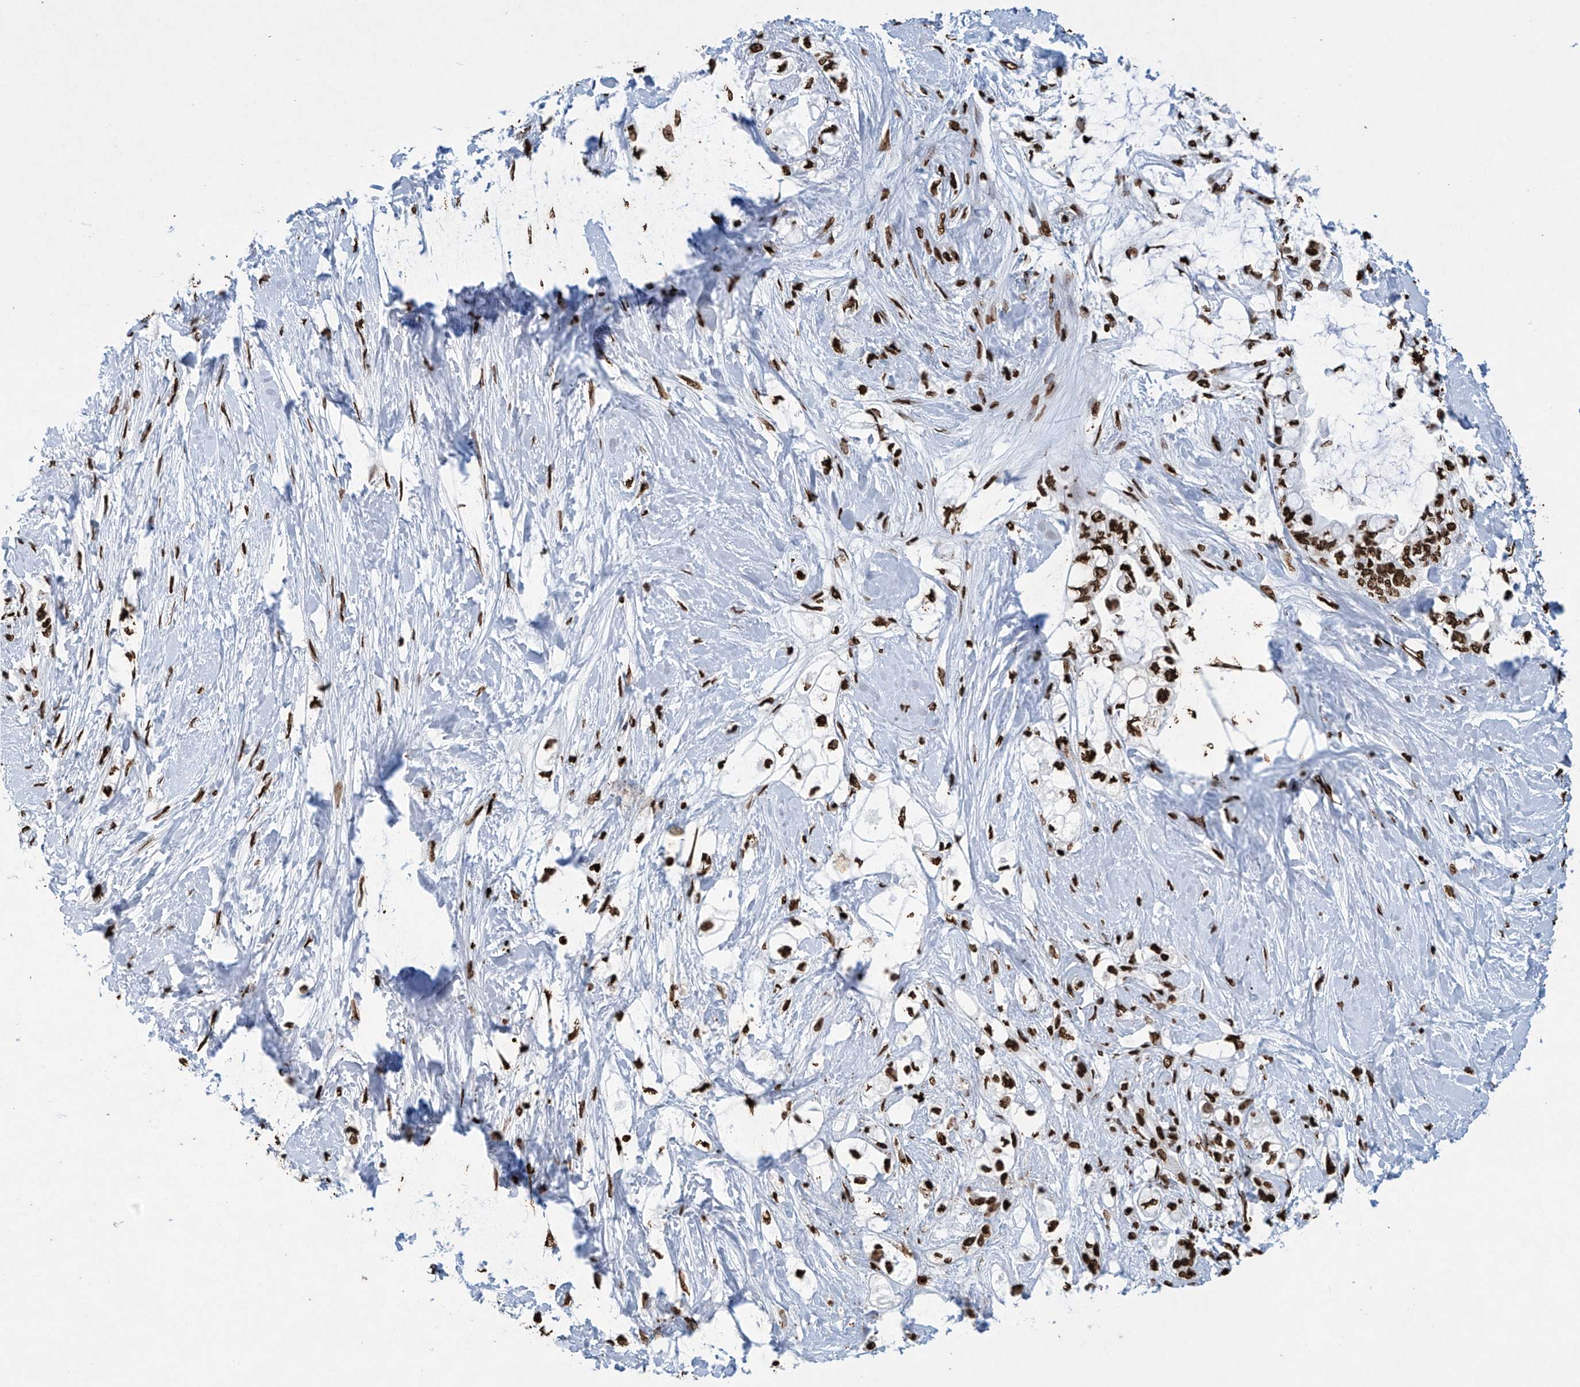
{"staining": {"intensity": "strong", "quantity": ">75%", "location": "nuclear"}, "tissue": "pancreatic cancer", "cell_type": "Tumor cells", "image_type": "cancer", "snomed": [{"axis": "morphology", "description": "Adenocarcinoma, NOS"}, {"axis": "topography", "description": "Pancreas"}], "caption": "An IHC image of neoplastic tissue is shown. Protein staining in brown shows strong nuclear positivity in pancreatic cancer (adenocarcinoma) within tumor cells.", "gene": "H3-3A", "patient": {"sex": "male", "age": 70}}